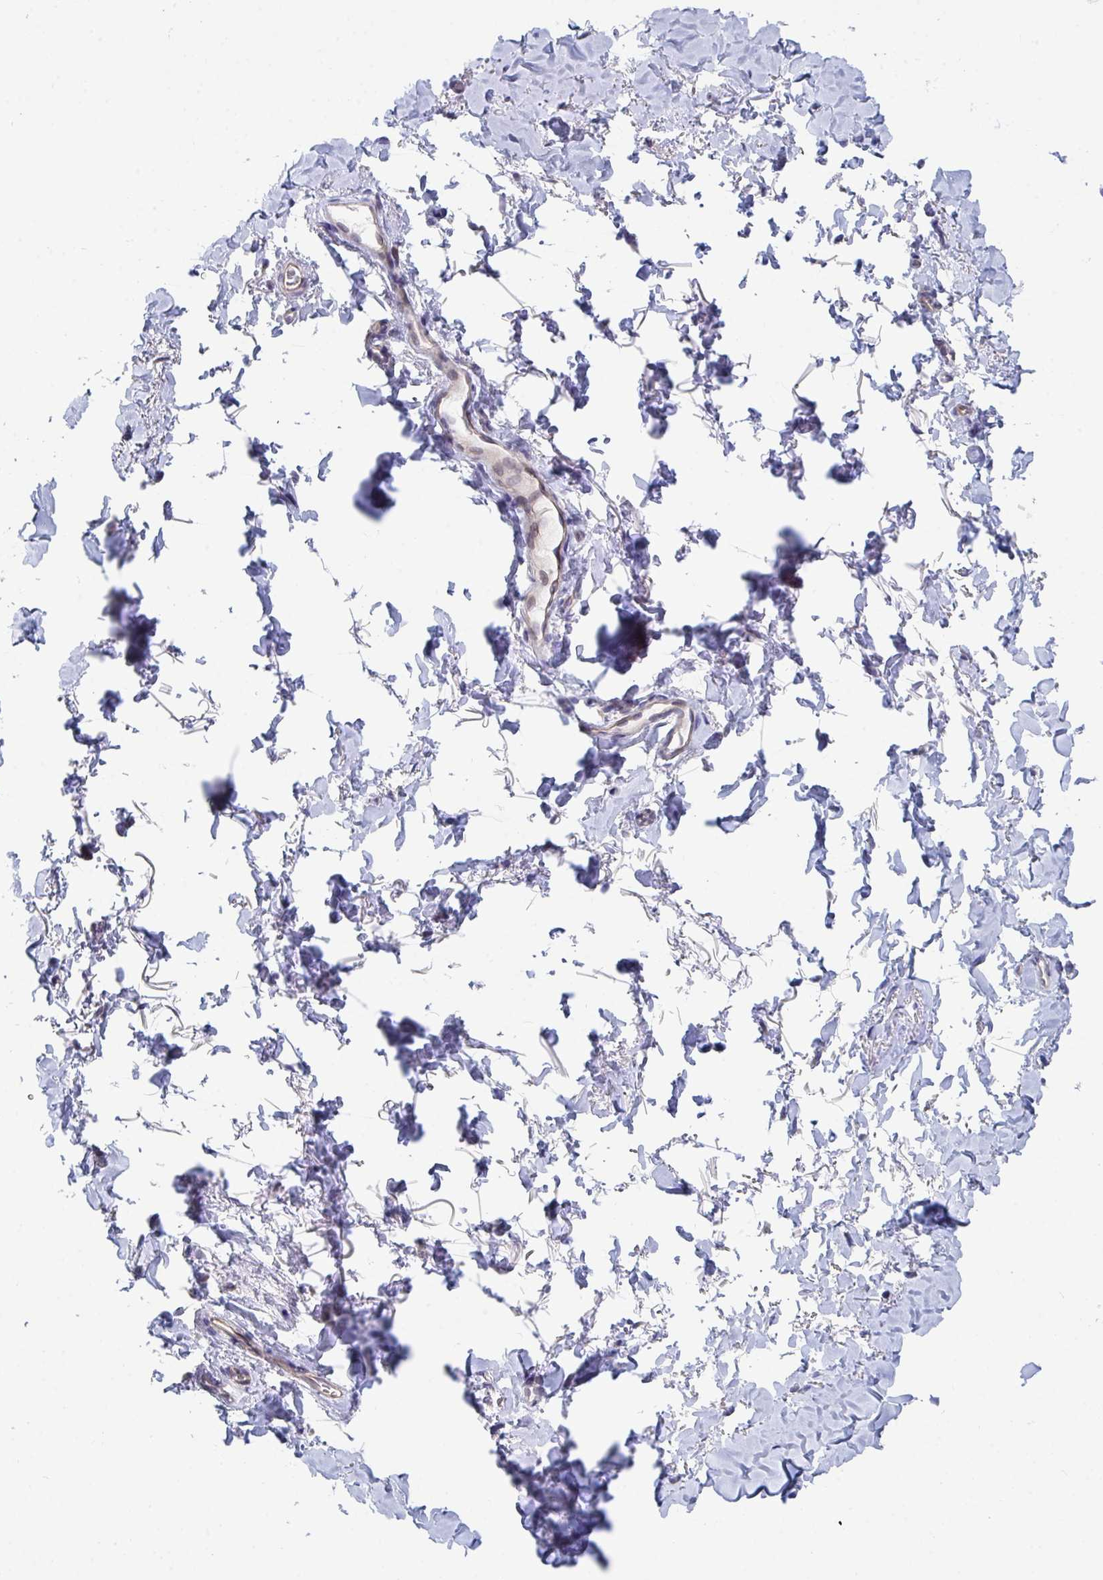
{"staining": {"intensity": "negative", "quantity": "none", "location": "none"}, "tissue": "adipose tissue", "cell_type": "Adipocytes", "image_type": "normal", "snomed": [{"axis": "morphology", "description": "Normal tissue, NOS"}, {"axis": "topography", "description": "Vulva"}, {"axis": "topography", "description": "Peripheral nerve tissue"}], "caption": "DAB immunohistochemical staining of unremarkable human adipose tissue exhibits no significant staining in adipocytes.", "gene": "P2RX3", "patient": {"sex": "female", "age": 66}}